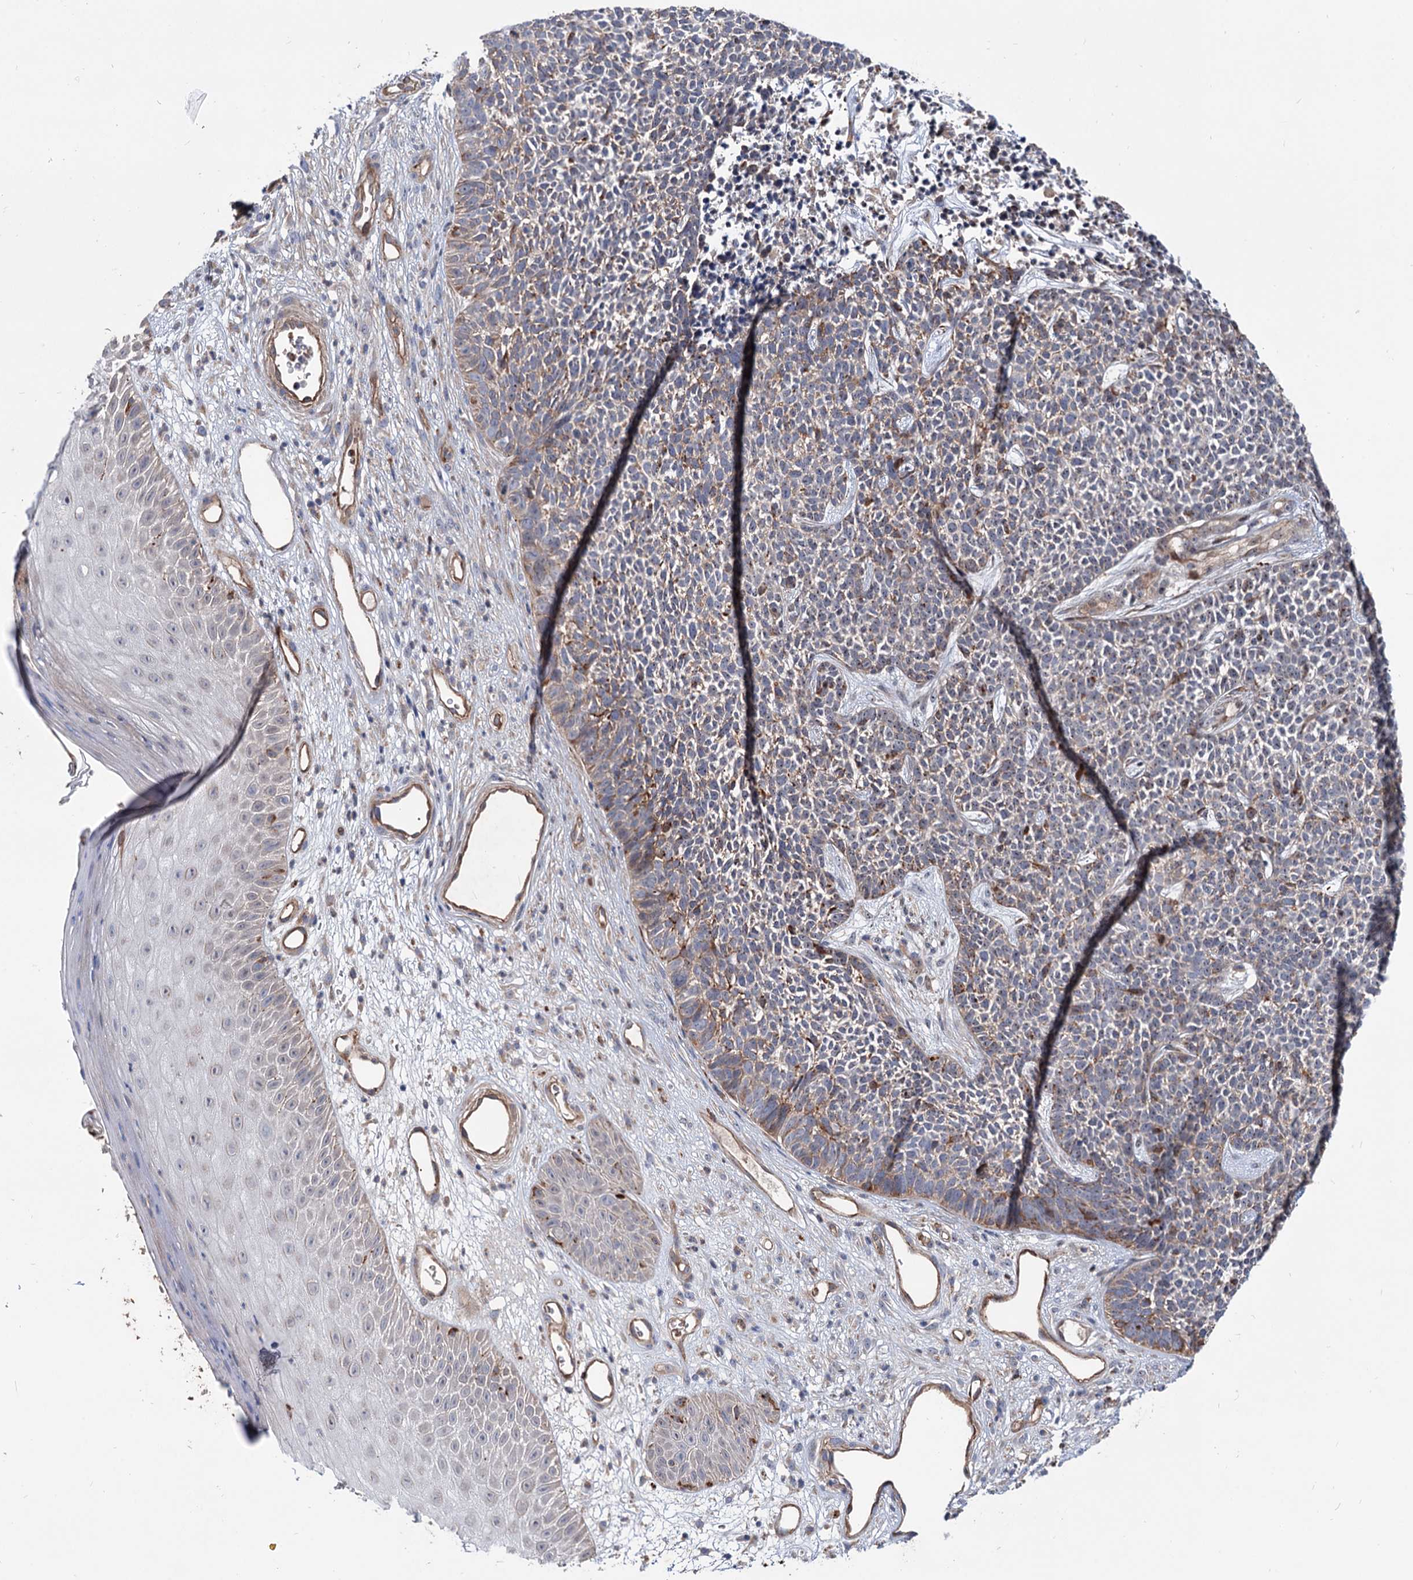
{"staining": {"intensity": "moderate", "quantity": "<25%", "location": "cytoplasmic/membranous"}, "tissue": "skin cancer", "cell_type": "Tumor cells", "image_type": "cancer", "snomed": [{"axis": "morphology", "description": "Basal cell carcinoma"}, {"axis": "topography", "description": "Skin"}], "caption": "Protein expression analysis of human skin cancer reveals moderate cytoplasmic/membranous staining in approximately <25% of tumor cells. The staining was performed using DAB (3,3'-diaminobenzidine) to visualize the protein expression in brown, while the nuclei were stained in blue with hematoxylin (Magnification: 20x).", "gene": "PTDSS2", "patient": {"sex": "female", "age": 84}}